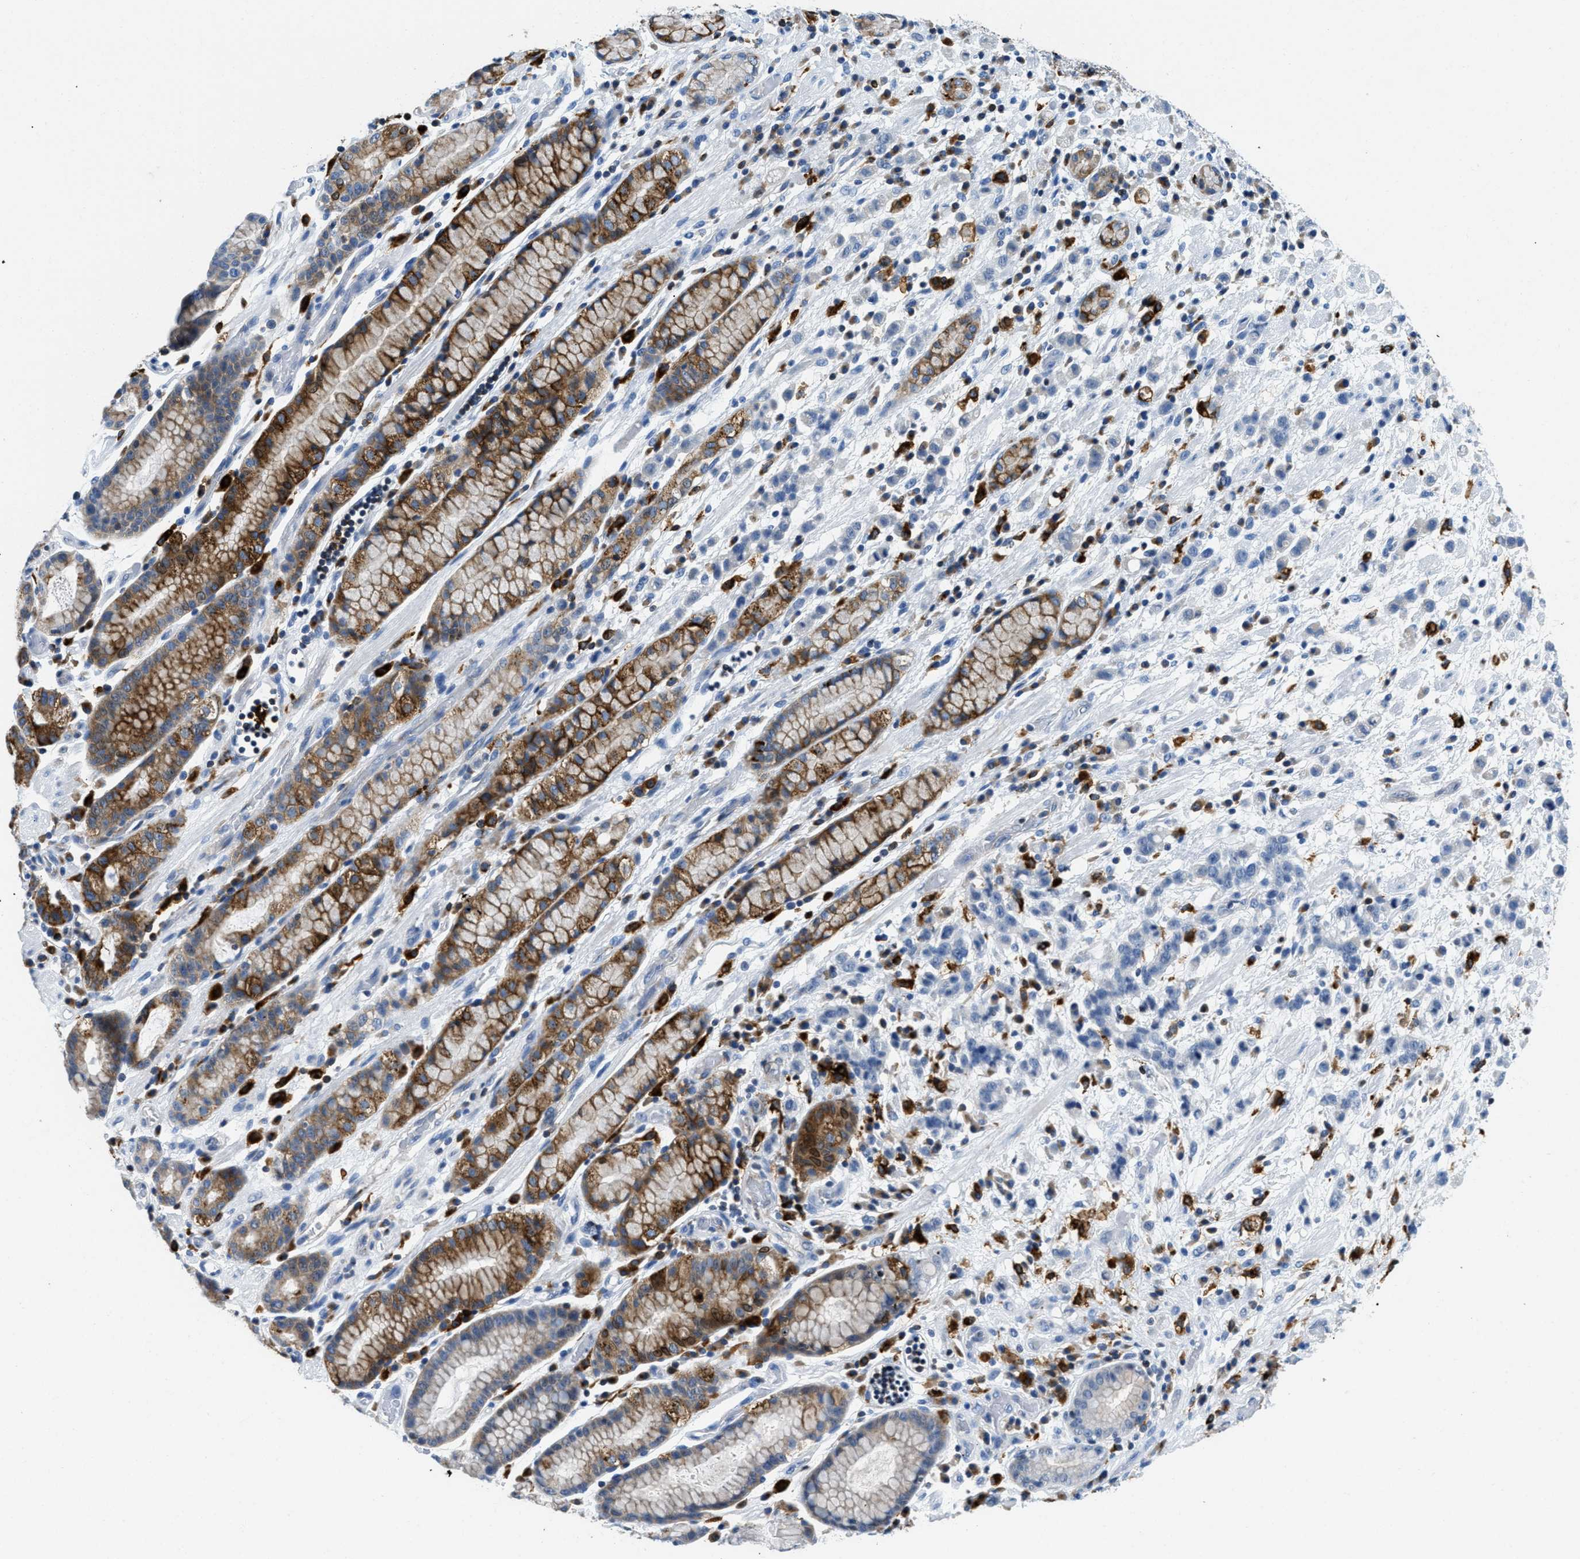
{"staining": {"intensity": "moderate", "quantity": "25%-75%", "location": "cytoplasmic/membranous"}, "tissue": "stomach cancer", "cell_type": "Tumor cells", "image_type": "cancer", "snomed": [{"axis": "morphology", "description": "Adenocarcinoma, NOS"}, {"axis": "topography", "description": "Stomach, lower"}], "caption": "Immunohistochemistry micrograph of neoplastic tissue: stomach cancer (adenocarcinoma) stained using immunohistochemistry reveals medium levels of moderate protein expression localized specifically in the cytoplasmic/membranous of tumor cells, appearing as a cytoplasmic/membranous brown color.", "gene": "CD226", "patient": {"sex": "male", "age": 88}}